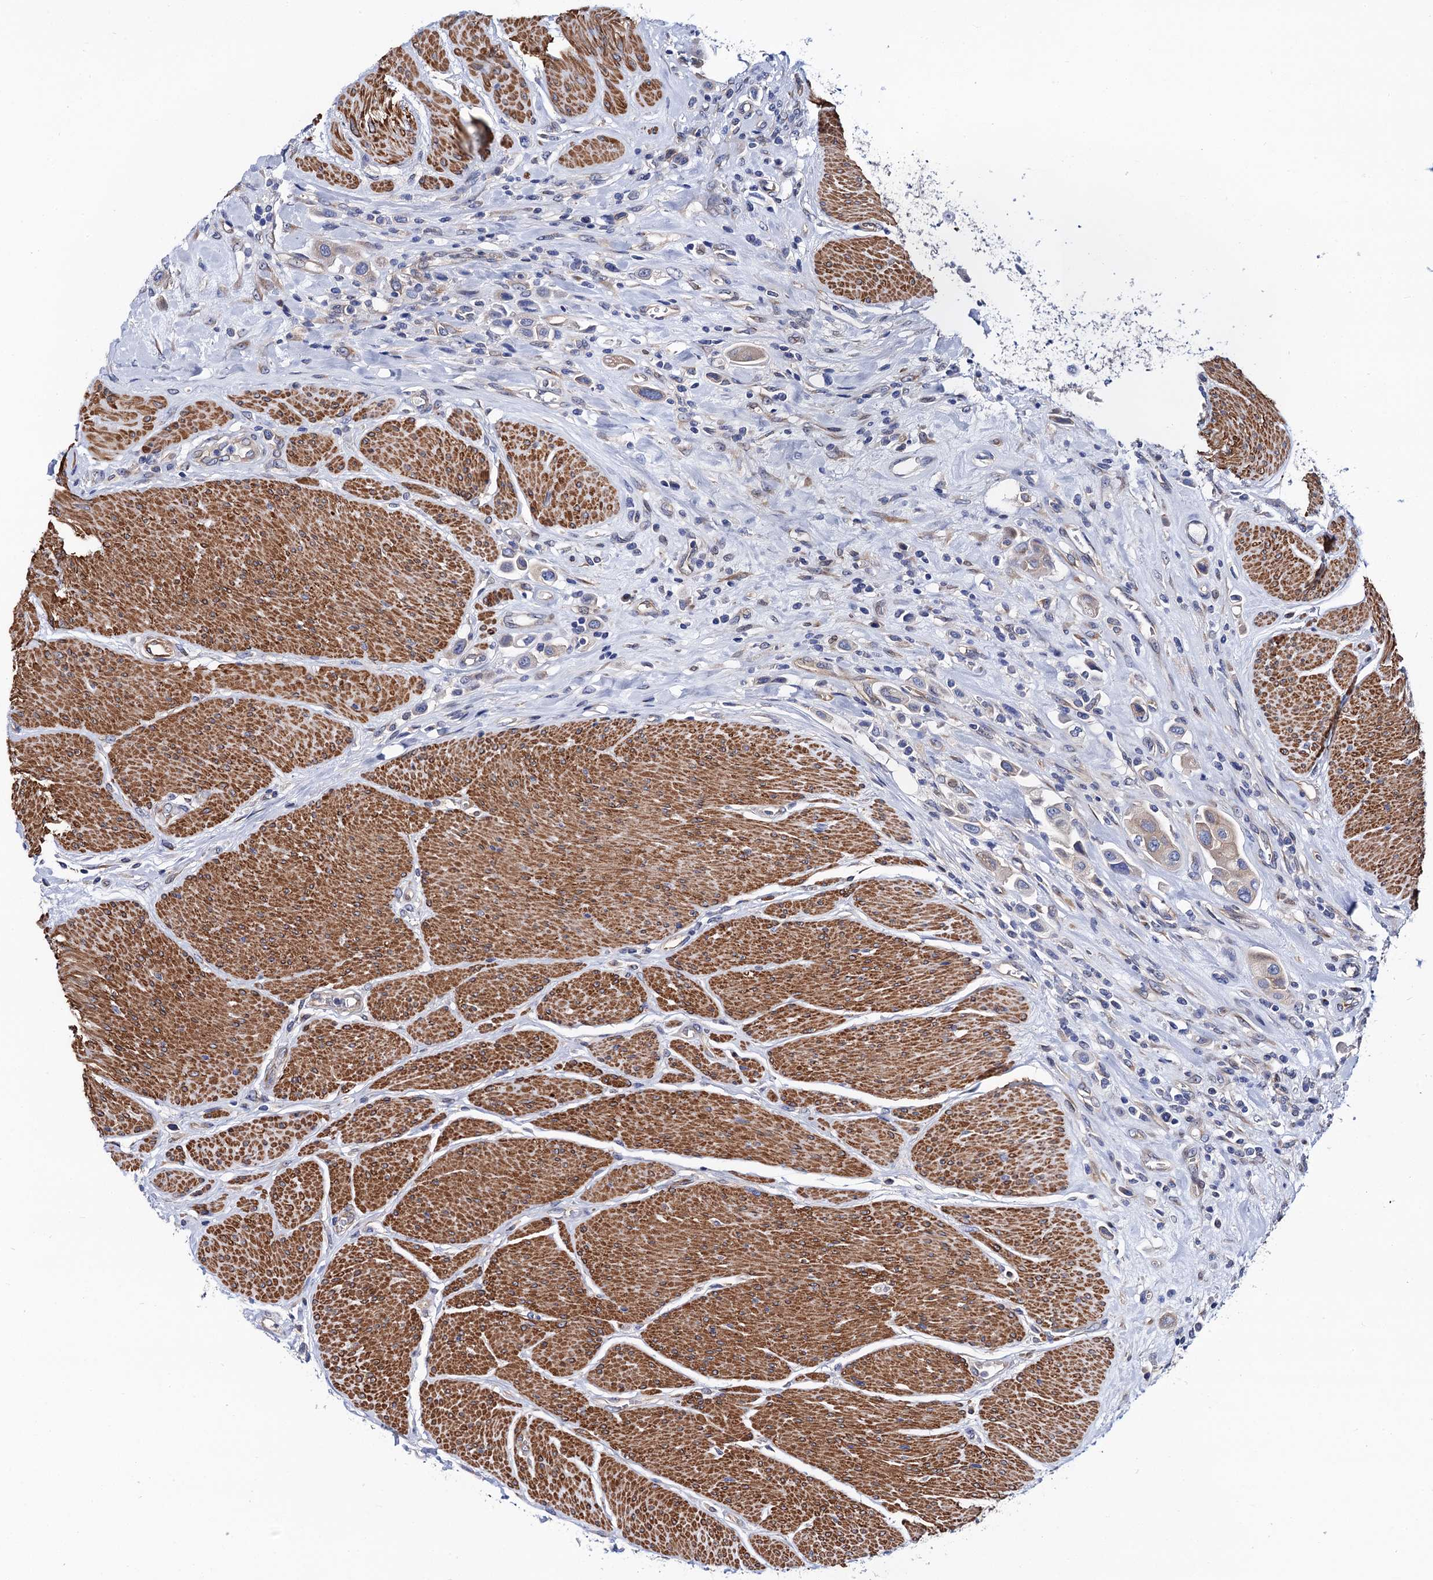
{"staining": {"intensity": "negative", "quantity": "none", "location": "none"}, "tissue": "urothelial cancer", "cell_type": "Tumor cells", "image_type": "cancer", "snomed": [{"axis": "morphology", "description": "Urothelial carcinoma, High grade"}, {"axis": "topography", "description": "Urinary bladder"}], "caption": "The image reveals no staining of tumor cells in urothelial cancer. Nuclei are stained in blue.", "gene": "ZDHHC18", "patient": {"sex": "male", "age": 50}}